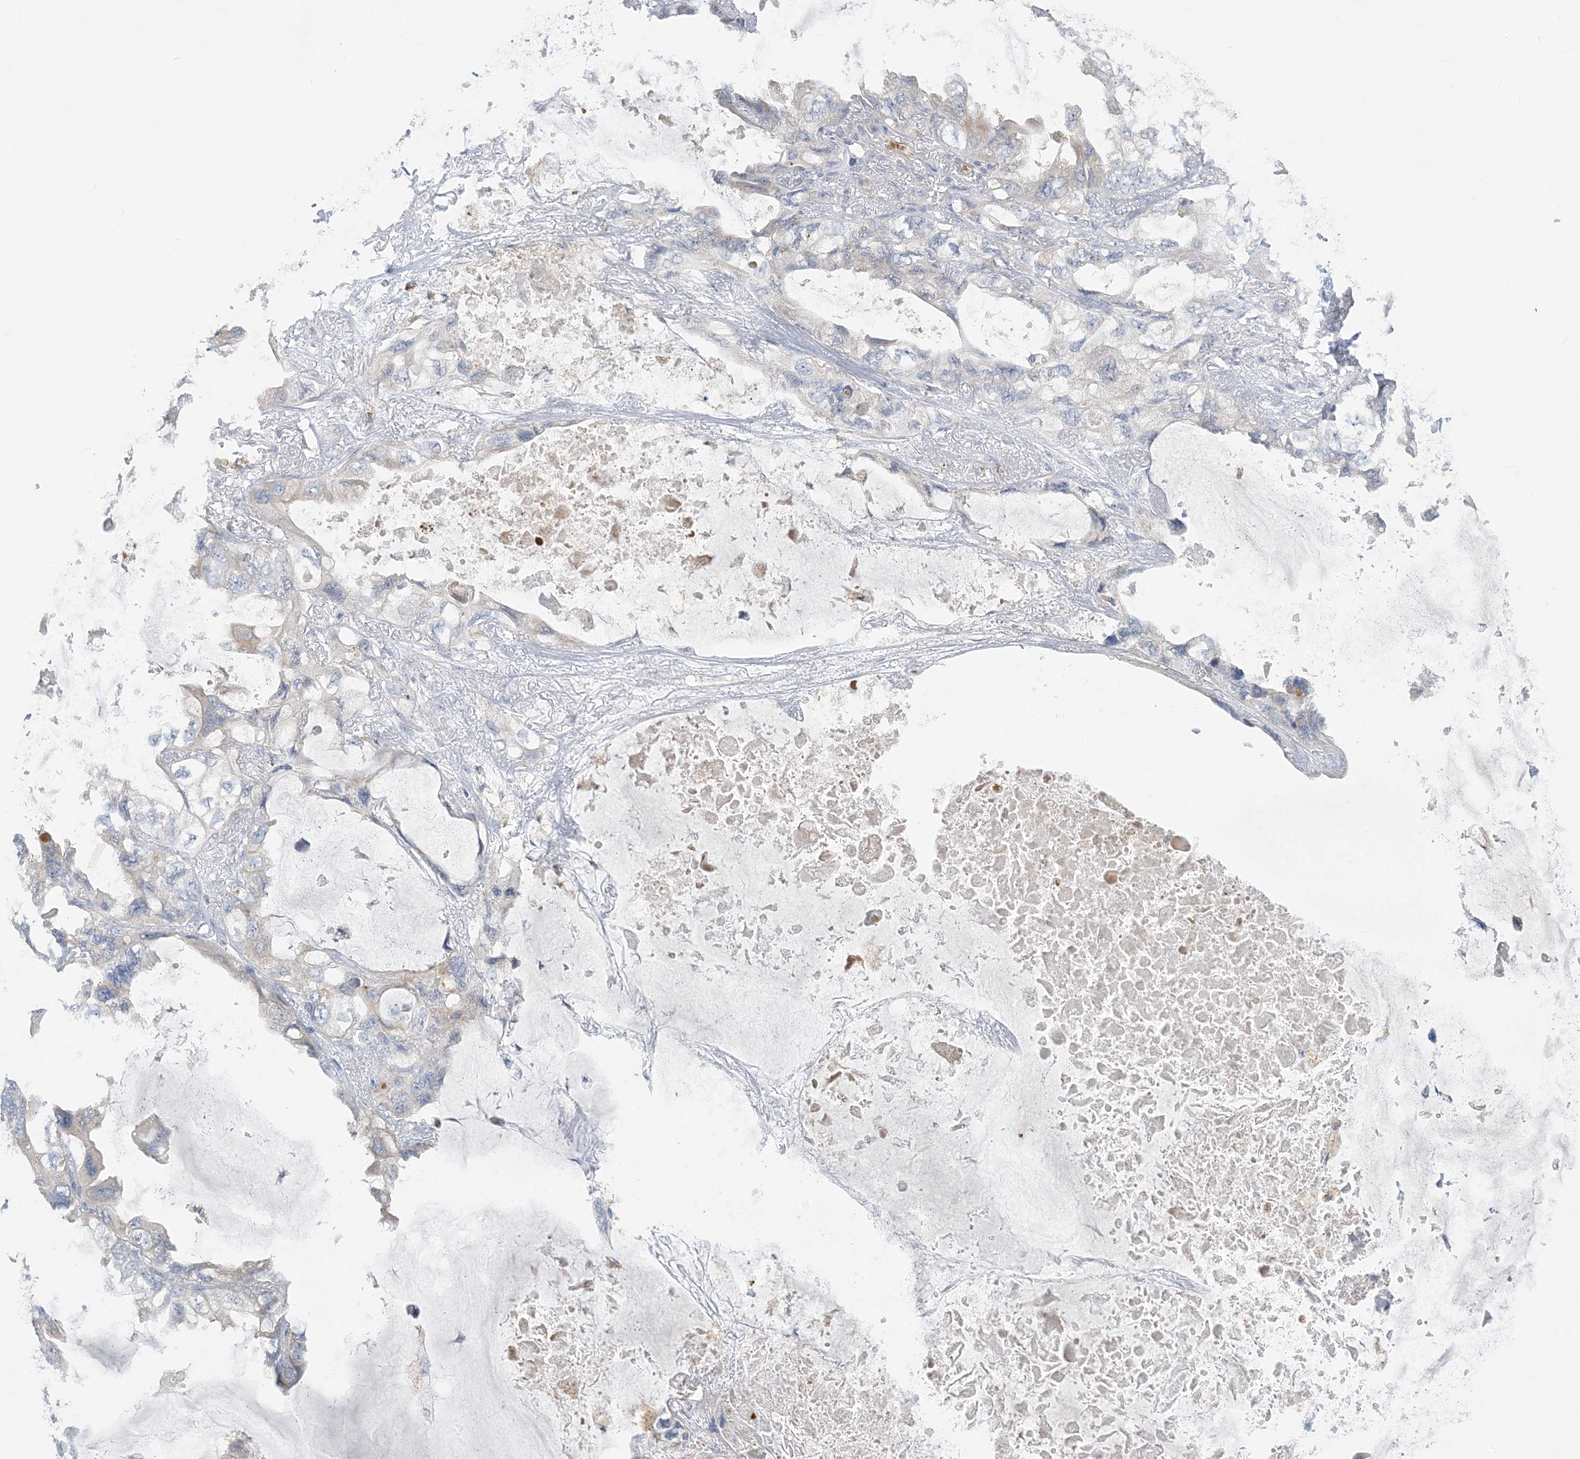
{"staining": {"intensity": "negative", "quantity": "none", "location": "none"}, "tissue": "lung cancer", "cell_type": "Tumor cells", "image_type": "cancer", "snomed": [{"axis": "morphology", "description": "Squamous cell carcinoma, NOS"}, {"axis": "topography", "description": "Lung"}], "caption": "Tumor cells are negative for brown protein staining in lung squamous cell carcinoma.", "gene": "KIF3A", "patient": {"sex": "female", "age": 73}}